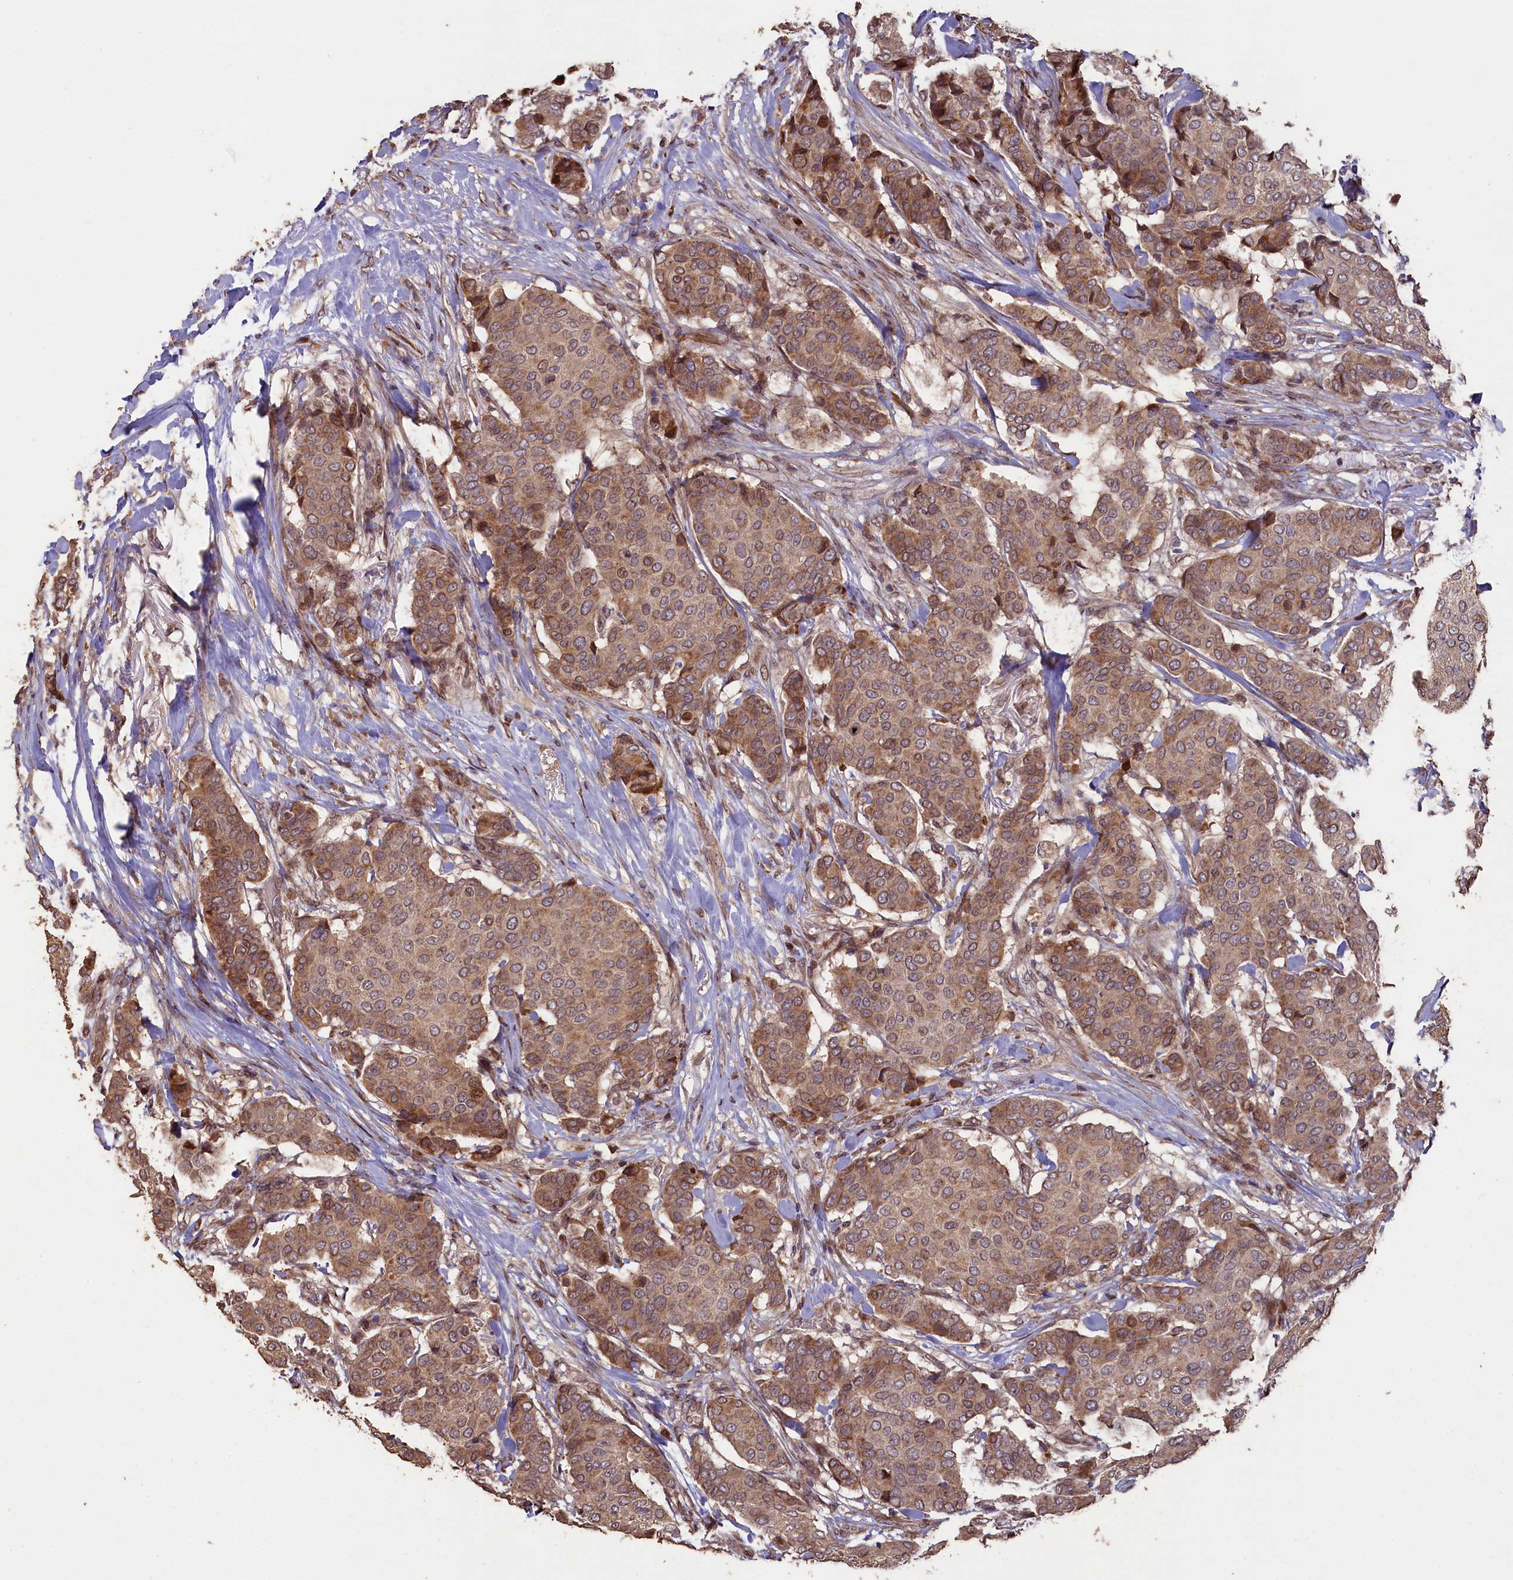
{"staining": {"intensity": "moderate", "quantity": ">75%", "location": "cytoplasmic/membranous,nuclear"}, "tissue": "breast cancer", "cell_type": "Tumor cells", "image_type": "cancer", "snomed": [{"axis": "morphology", "description": "Duct carcinoma"}, {"axis": "topography", "description": "Breast"}], "caption": "A medium amount of moderate cytoplasmic/membranous and nuclear positivity is identified in approximately >75% of tumor cells in breast cancer tissue. Nuclei are stained in blue.", "gene": "SLC38A7", "patient": {"sex": "female", "age": 75}}